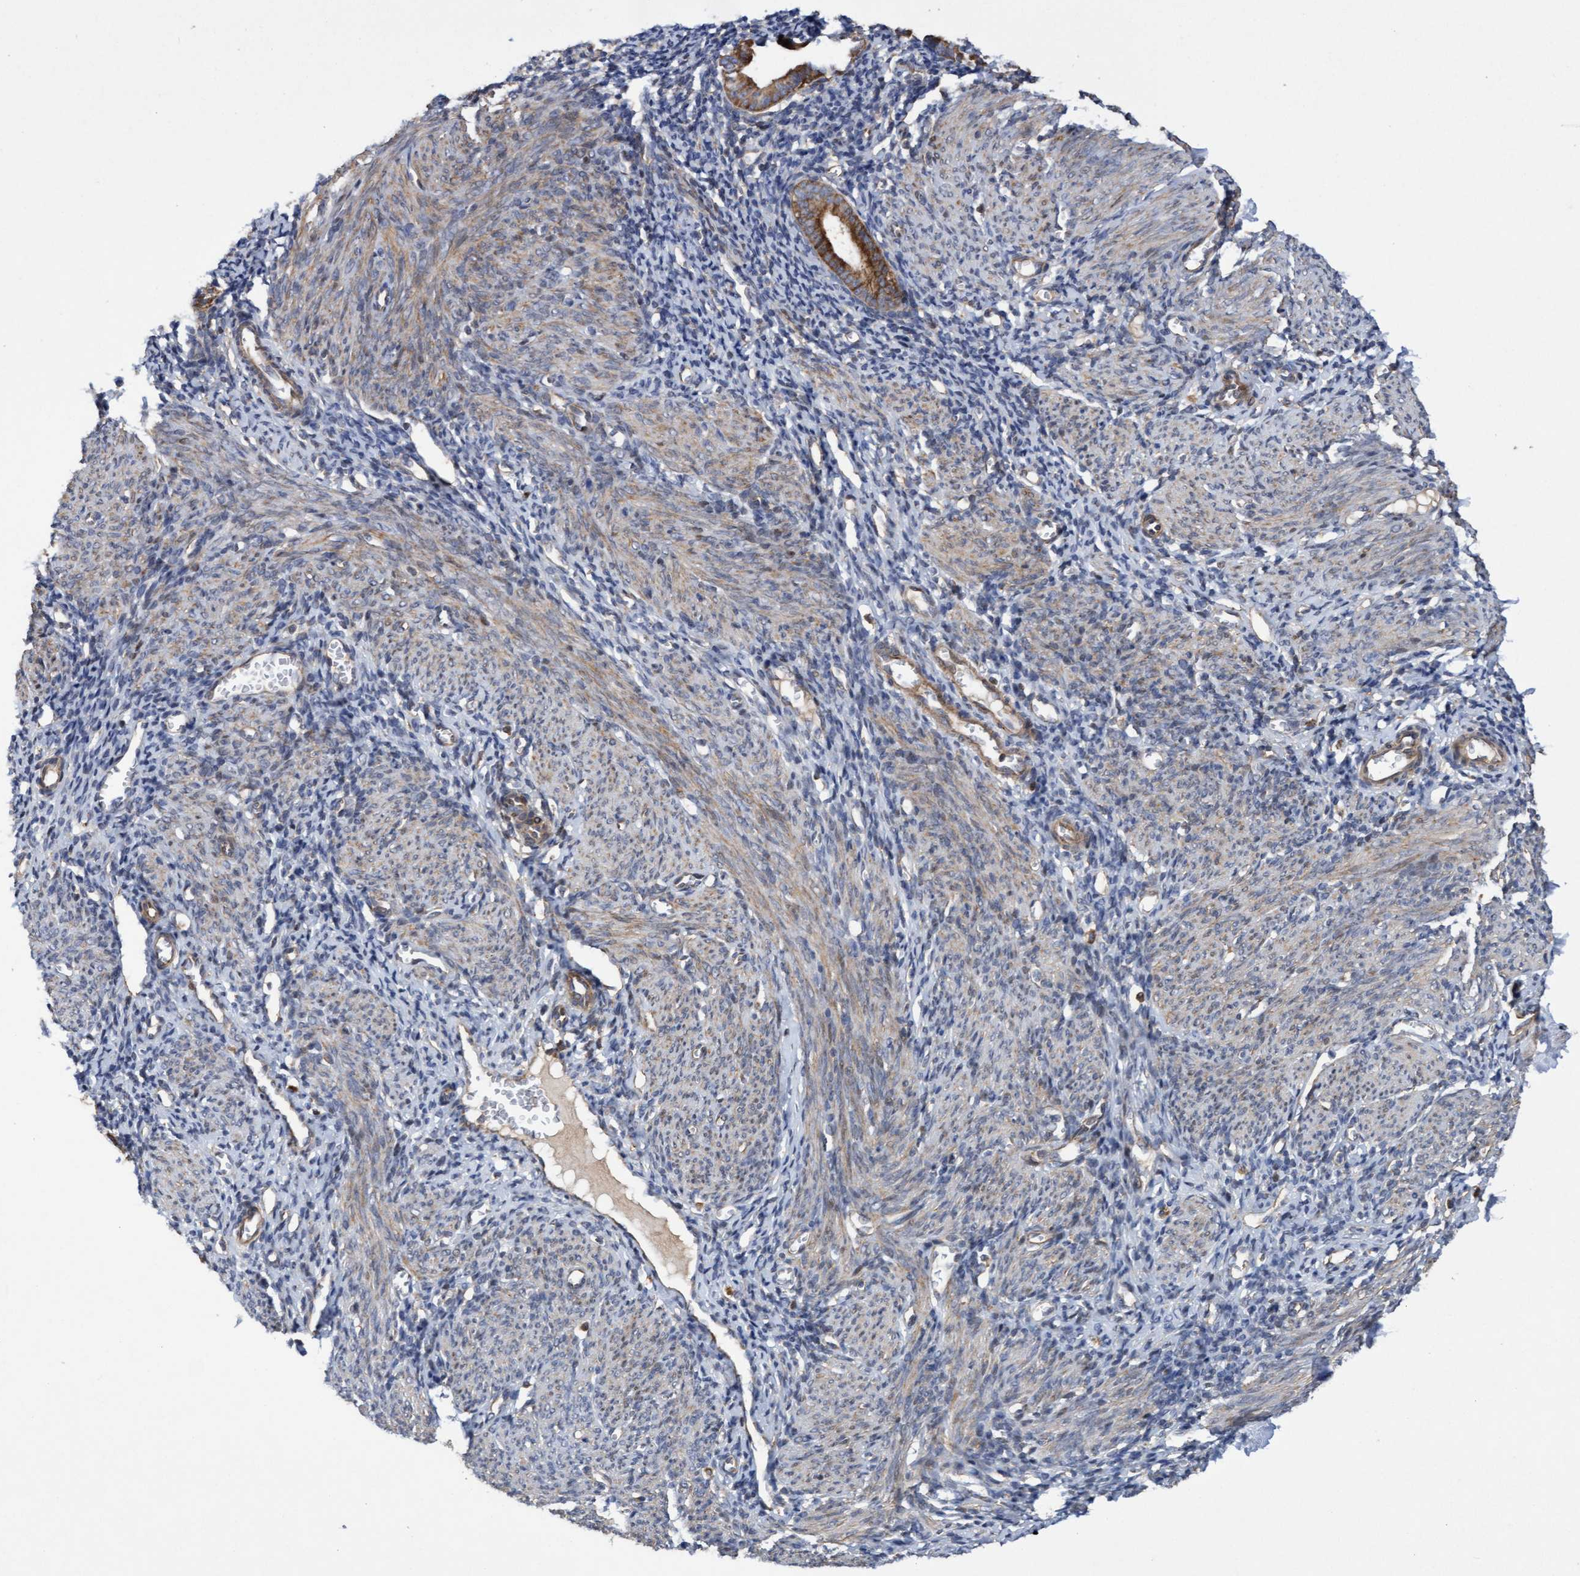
{"staining": {"intensity": "moderate", "quantity": "25%-75%", "location": "cytoplasmic/membranous"}, "tissue": "endometrium", "cell_type": "Cells in endometrial stroma", "image_type": "normal", "snomed": [{"axis": "morphology", "description": "Normal tissue, NOS"}, {"axis": "morphology", "description": "Adenocarcinoma, NOS"}, {"axis": "topography", "description": "Endometrium"}], "caption": "A medium amount of moderate cytoplasmic/membranous staining is identified in approximately 25%-75% of cells in endometrial stroma in normal endometrium.", "gene": "ELP5", "patient": {"sex": "female", "age": 57}}